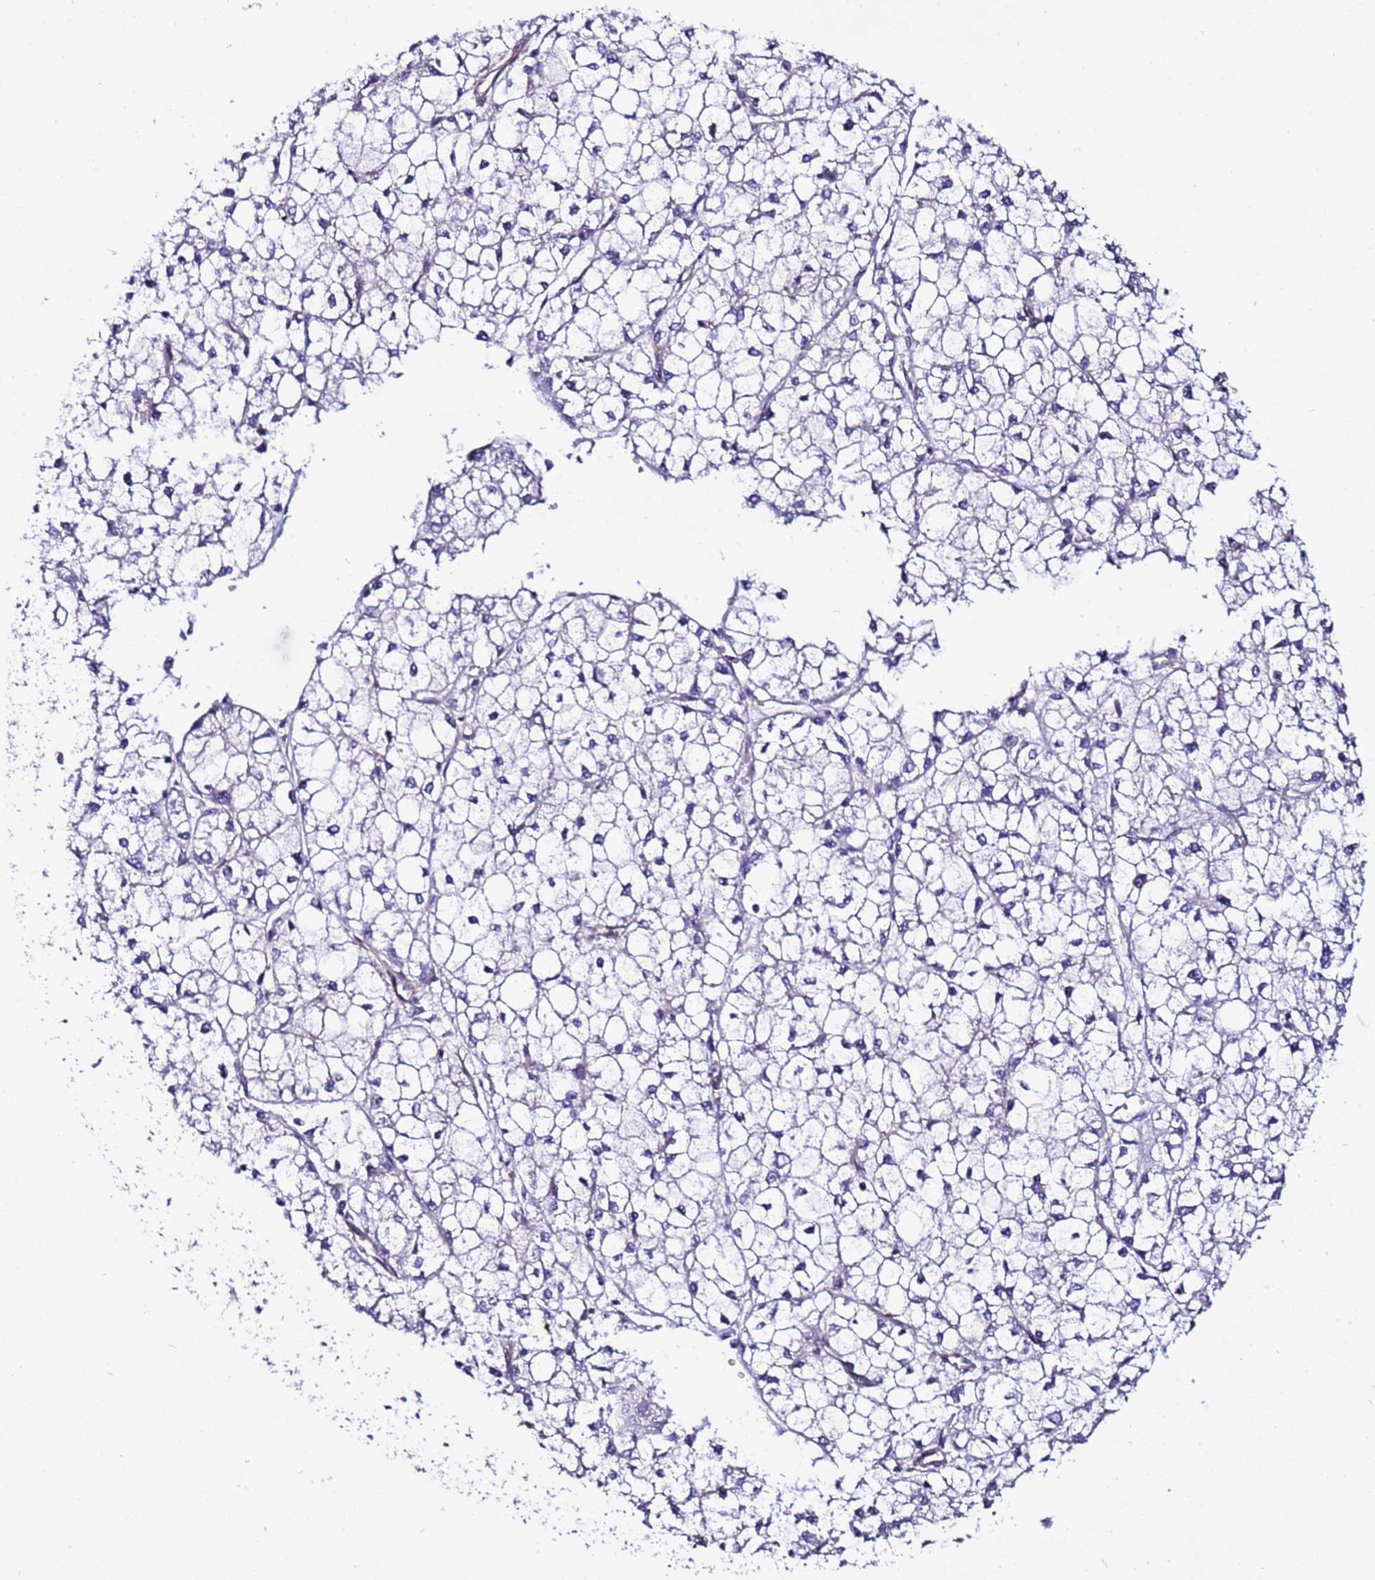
{"staining": {"intensity": "negative", "quantity": "none", "location": "none"}, "tissue": "liver cancer", "cell_type": "Tumor cells", "image_type": "cancer", "snomed": [{"axis": "morphology", "description": "Carcinoma, Hepatocellular, NOS"}, {"axis": "topography", "description": "Liver"}], "caption": "Liver cancer was stained to show a protein in brown. There is no significant expression in tumor cells.", "gene": "STK38", "patient": {"sex": "female", "age": 43}}